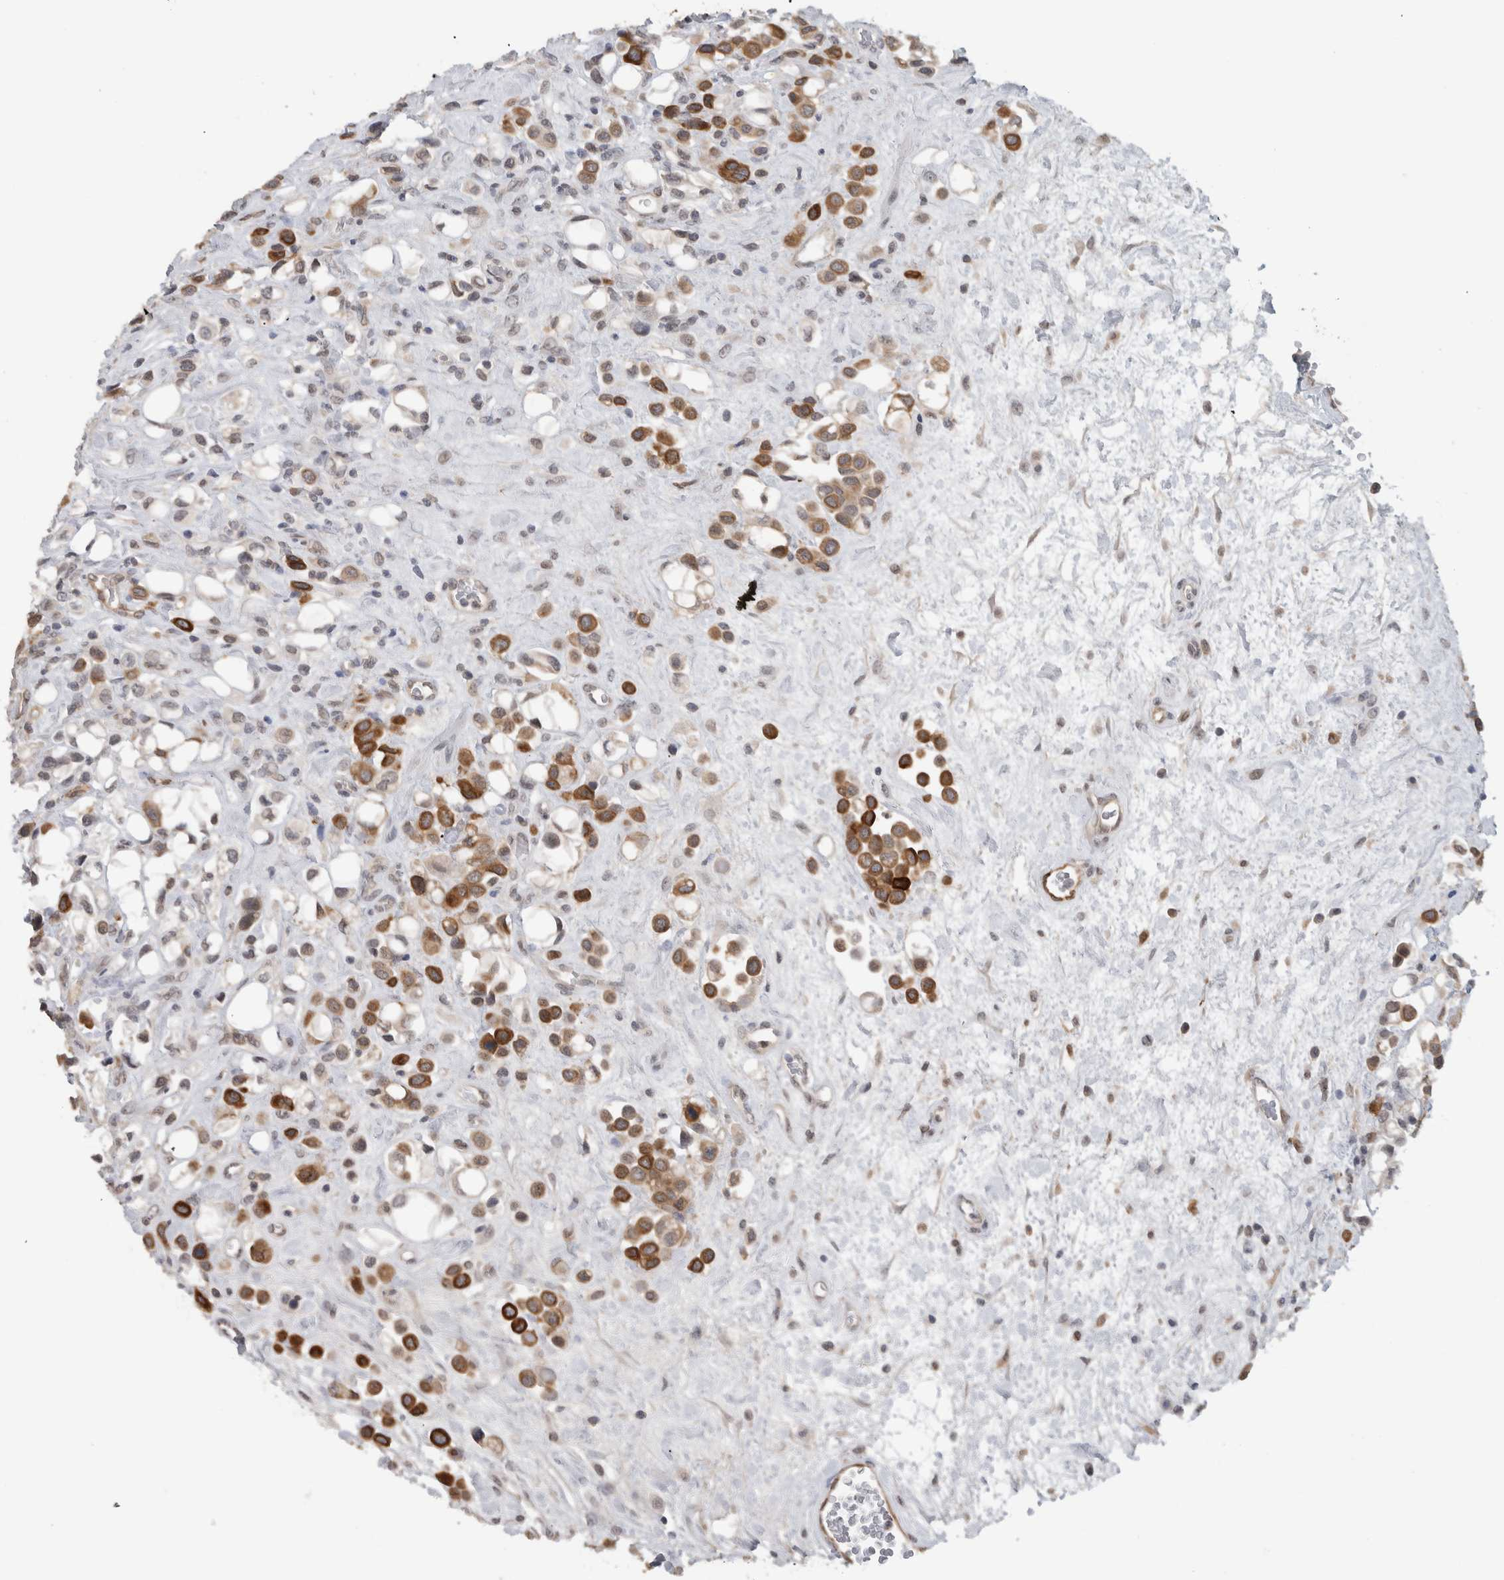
{"staining": {"intensity": "strong", "quantity": ">75%", "location": "cytoplasmic/membranous"}, "tissue": "urothelial cancer", "cell_type": "Tumor cells", "image_type": "cancer", "snomed": [{"axis": "morphology", "description": "Urothelial carcinoma, High grade"}, {"axis": "topography", "description": "Urinary bladder"}], "caption": "High-grade urothelial carcinoma stained with immunohistochemistry (IHC) displays strong cytoplasmic/membranous staining in approximately >75% of tumor cells.", "gene": "PRXL2A", "patient": {"sex": "male", "age": 50}}